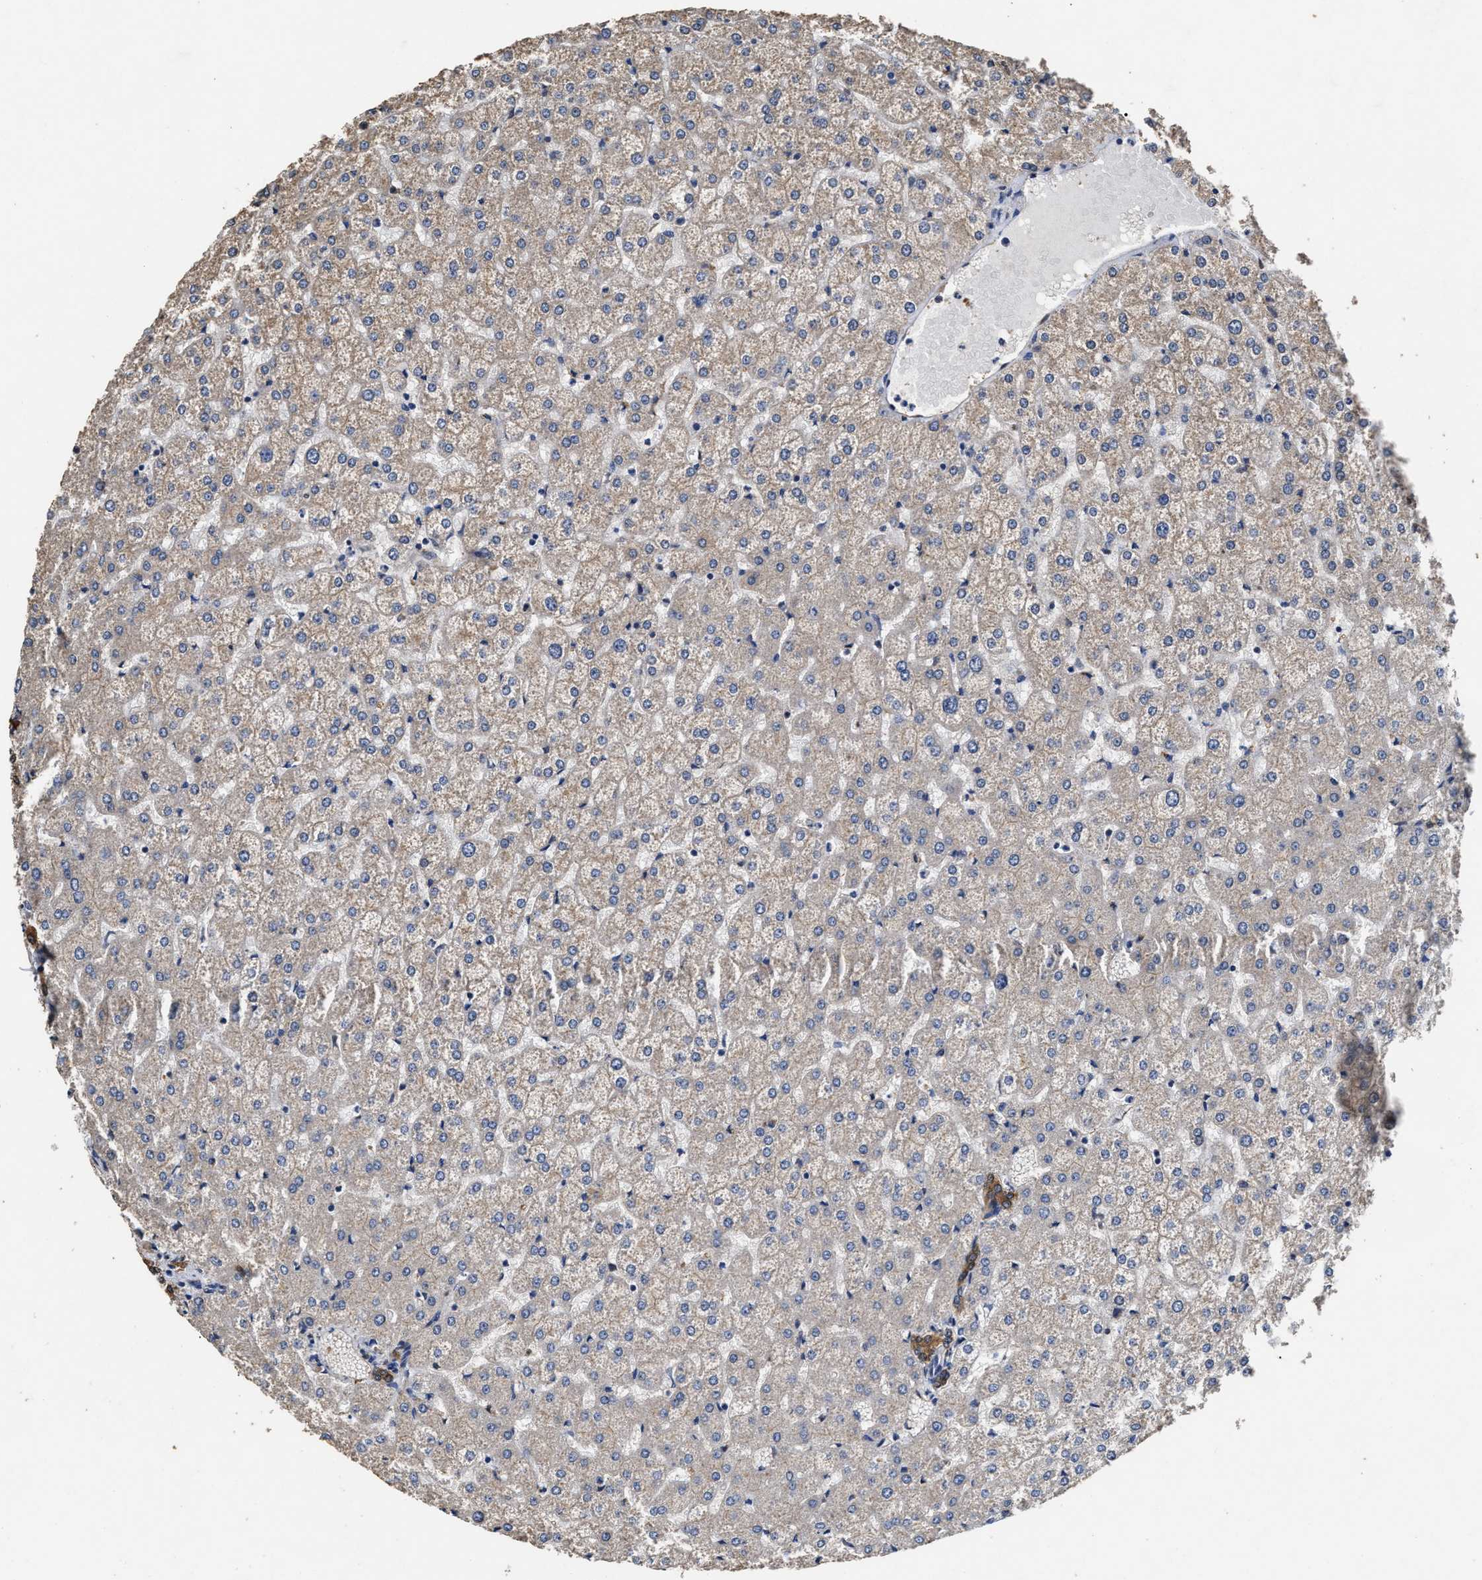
{"staining": {"intensity": "moderate", "quantity": ">75%", "location": "cytoplasmic/membranous"}, "tissue": "liver", "cell_type": "Cholangiocytes", "image_type": "normal", "snomed": [{"axis": "morphology", "description": "Normal tissue, NOS"}, {"axis": "topography", "description": "Liver"}], "caption": "A micrograph of liver stained for a protein demonstrates moderate cytoplasmic/membranous brown staining in cholangiocytes.", "gene": "YWHAE", "patient": {"sex": "female", "age": 32}}